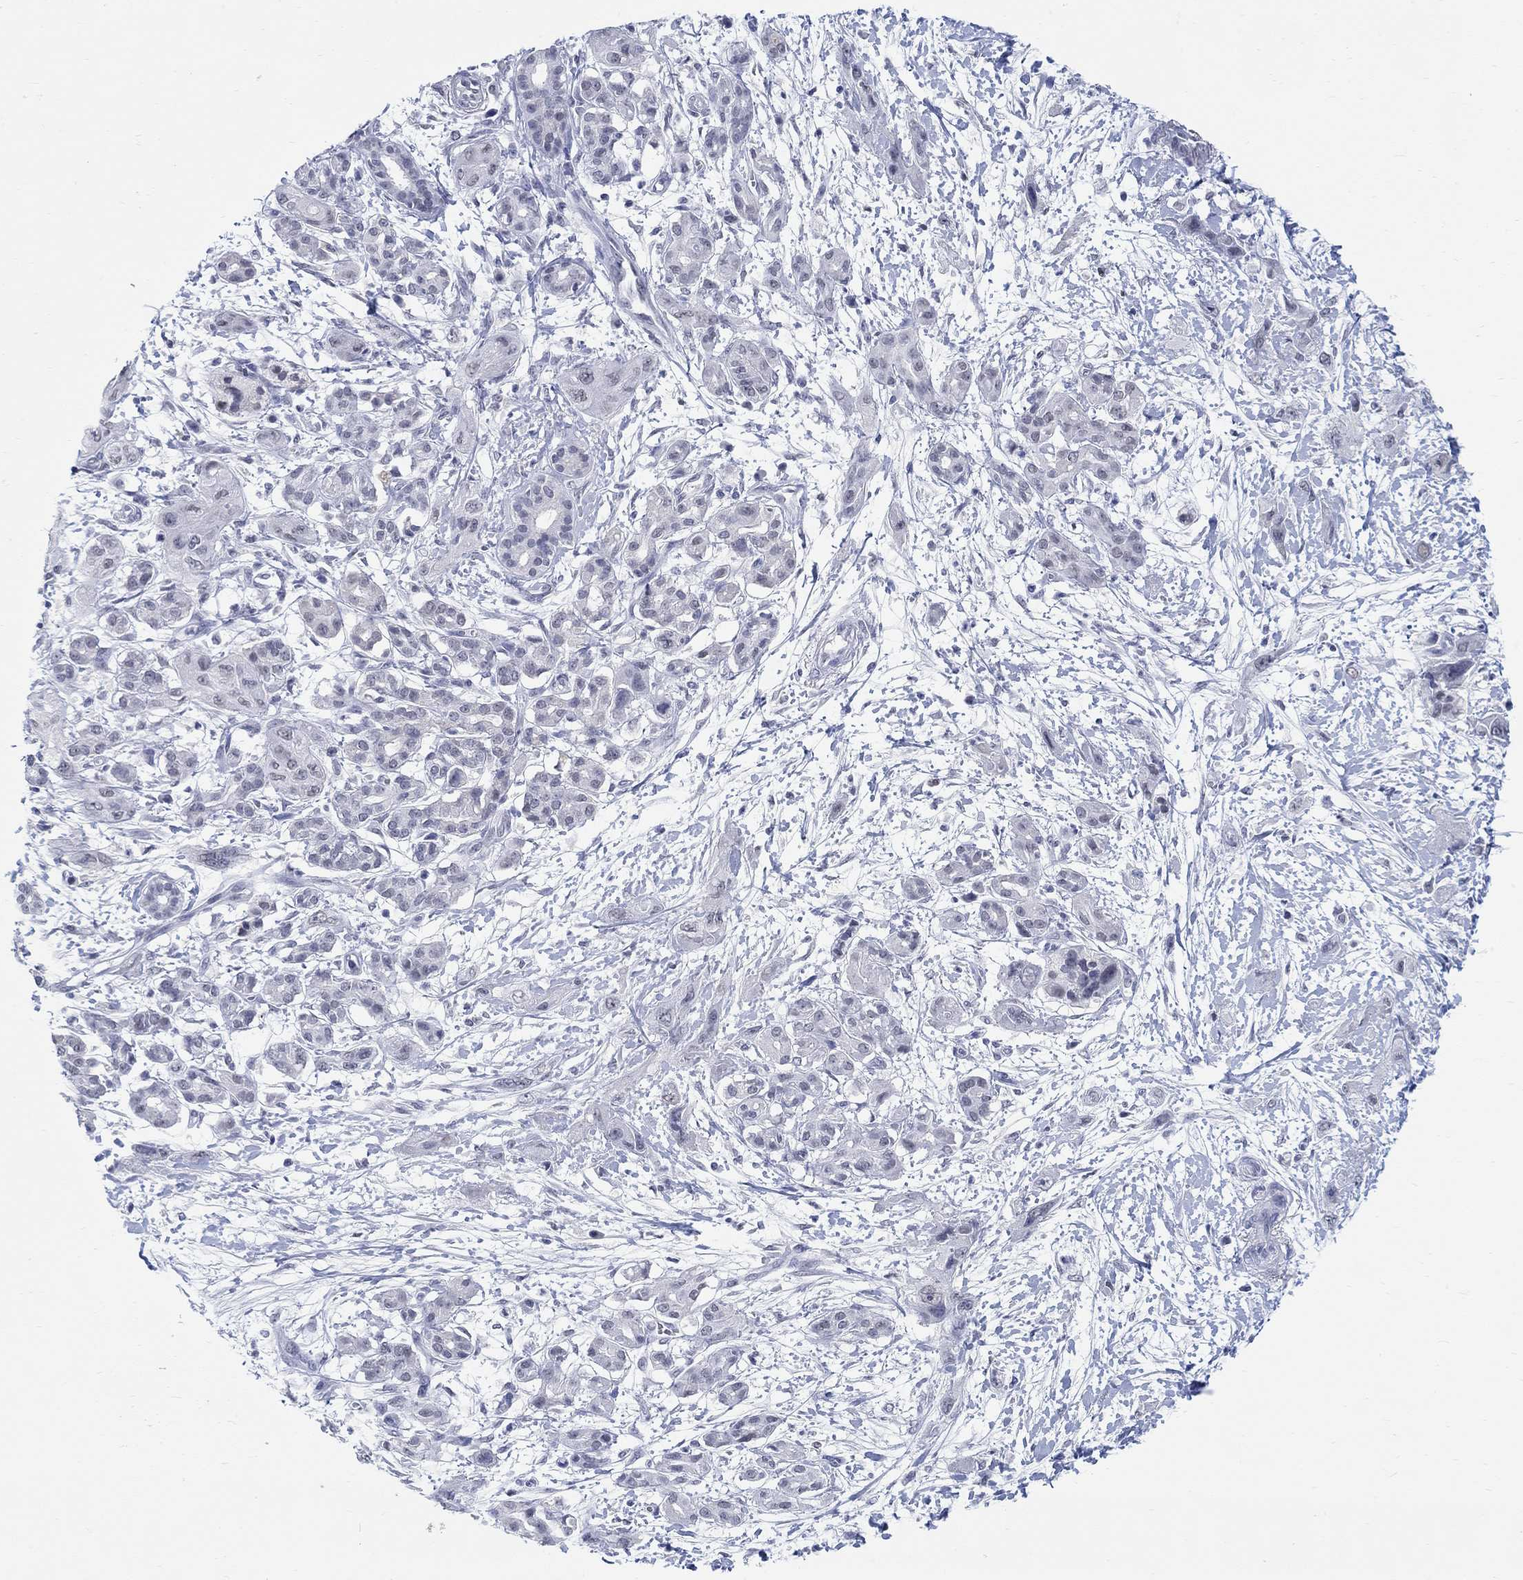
{"staining": {"intensity": "negative", "quantity": "none", "location": "none"}, "tissue": "pancreatic cancer", "cell_type": "Tumor cells", "image_type": "cancer", "snomed": [{"axis": "morphology", "description": "Adenocarcinoma, NOS"}, {"axis": "topography", "description": "Pancreas"}], "caption": "This is a image of immunohistochemistry staining of adenocarcinoma (pancreatic), which shows no staining in tumor cells.", "gene": "ANKS1B", "patient": {"sex": "male", "age": 72}}